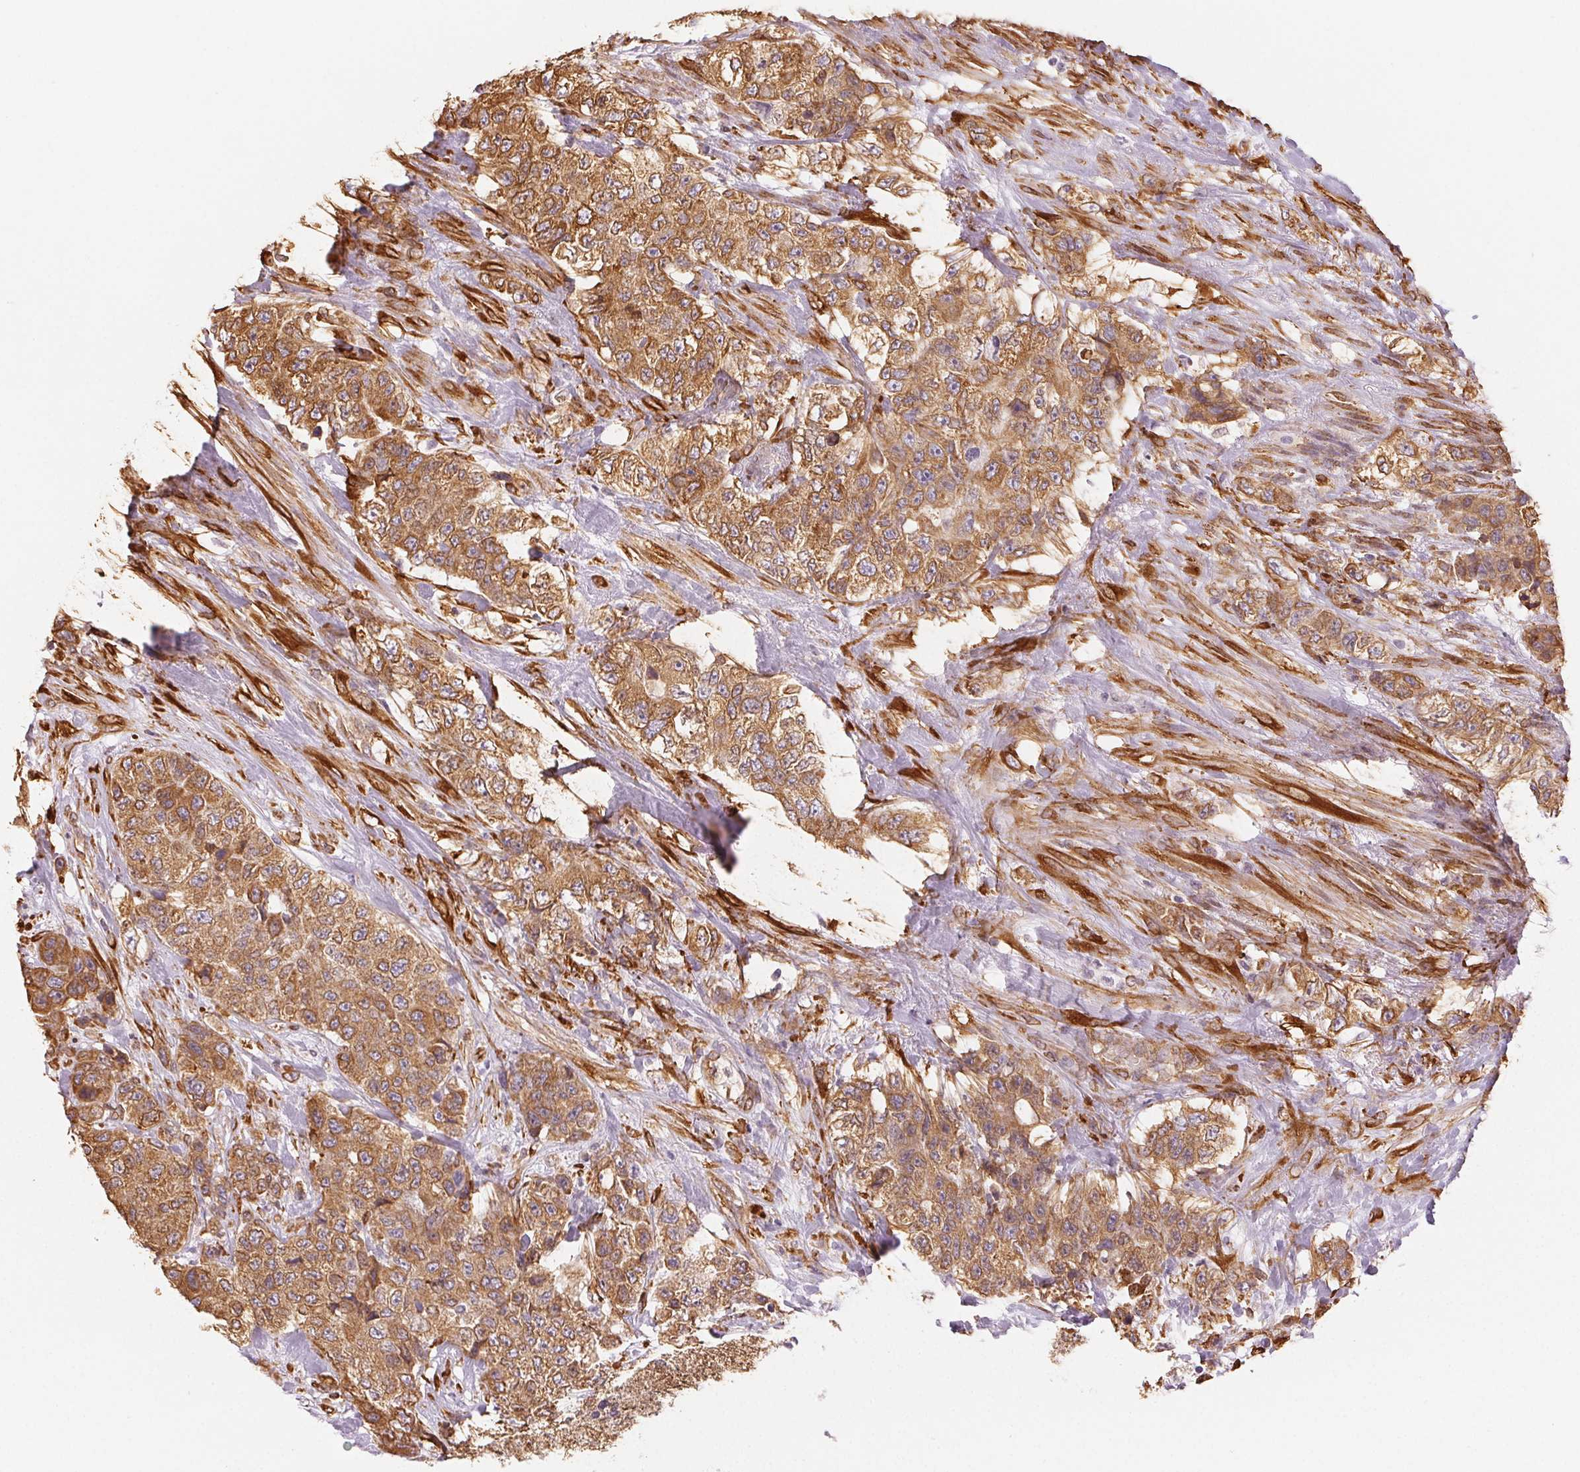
{"staining": {"intensity": "moderate", "quantity": ">75%", "location": "cytoplasmic/membranous"}, "tissue": "urothelial cancer", "cell_type": "Tumor cells", "image_type": "cancer", "snomed": [{"axis": "morphology", "description": "Urothelial carcinoma, High grade"}, {"axis": "topography", "description": "Urinary bladder"}], "caption": "Protein expression analysis of urothelial cancer reveals moderate cytoplasmic/membranous staining in approximately >75% of tumor cells.", "gene": "RCN3", "patient": {"sex": "female", "age": 78}}